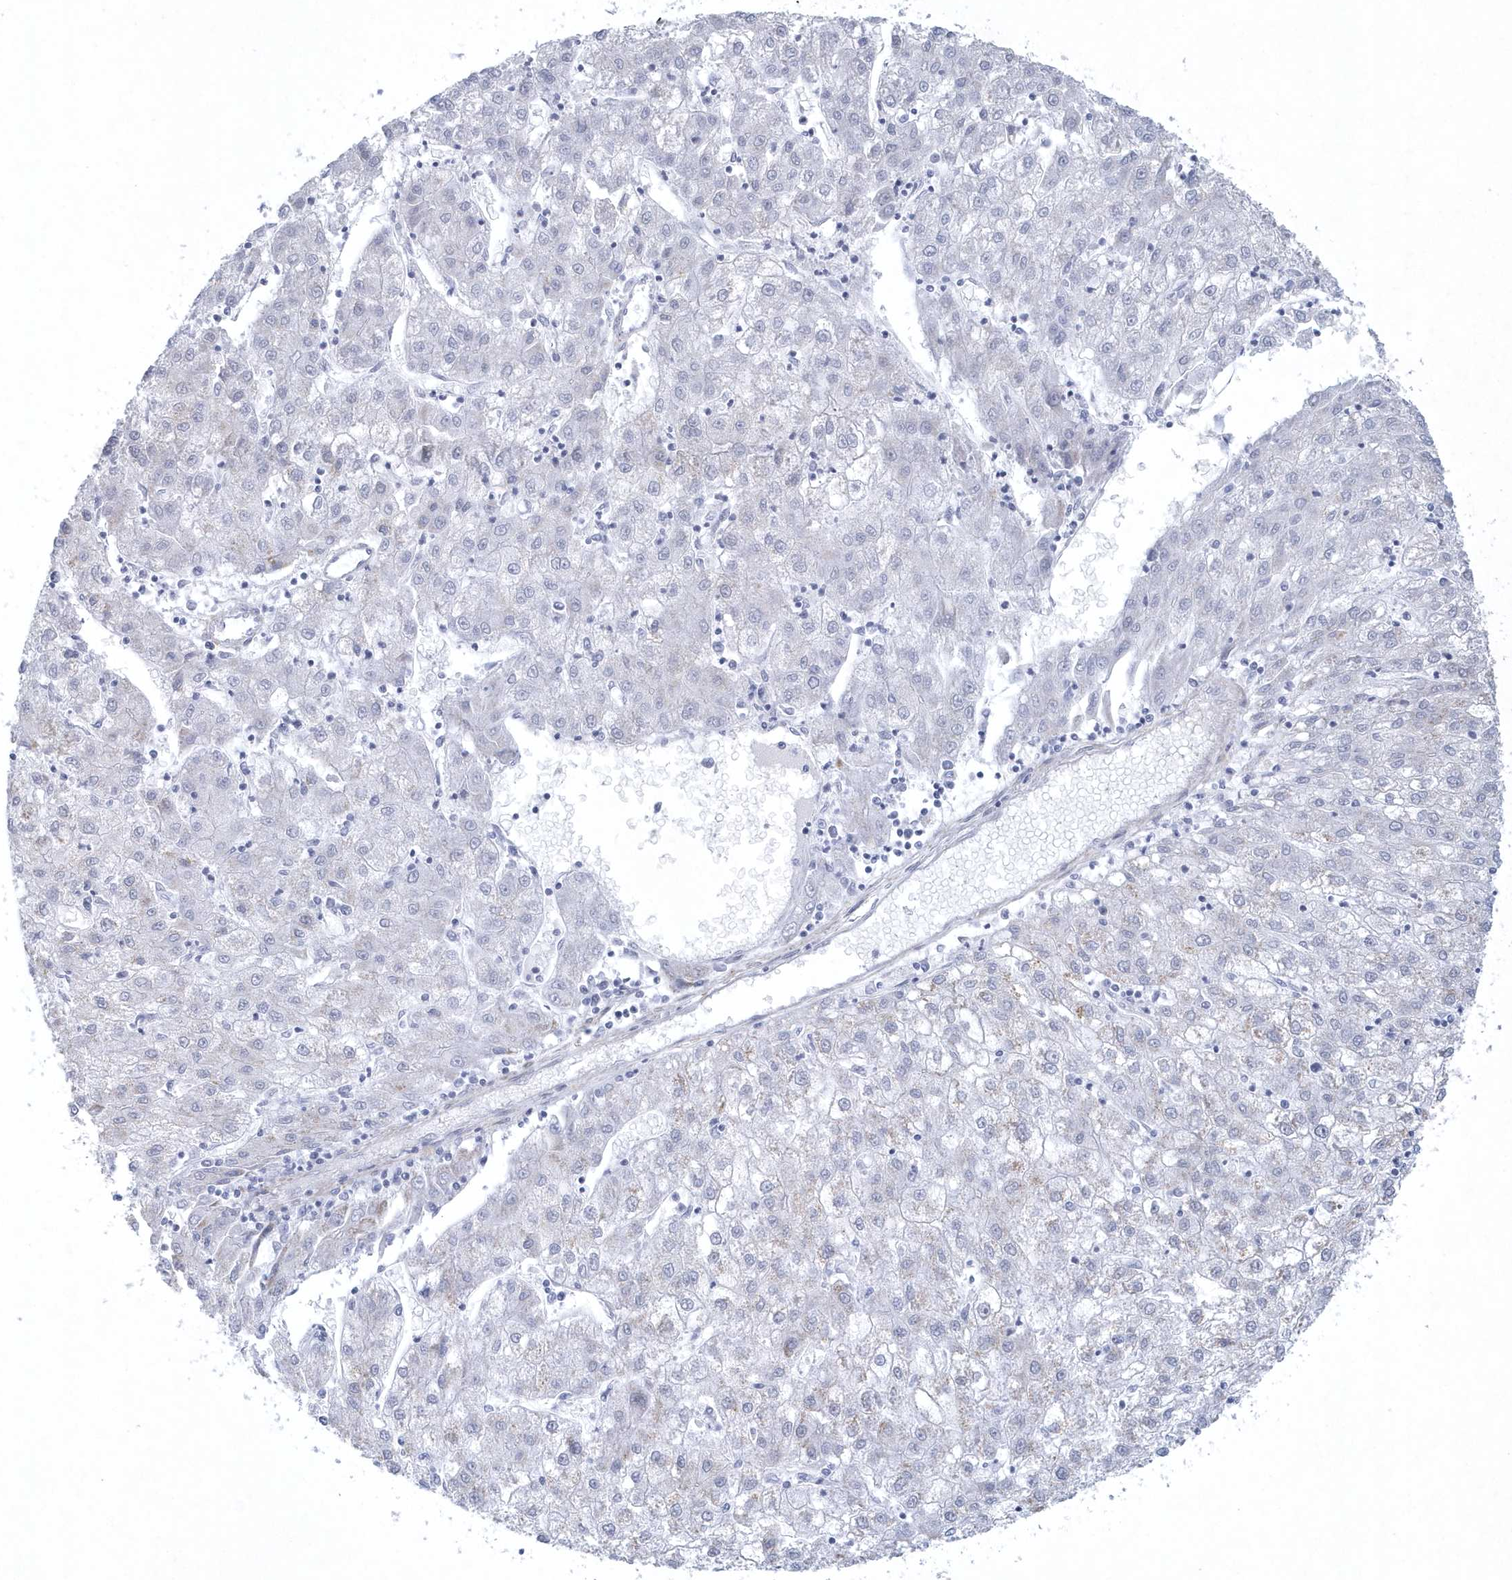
{"staining": {"intensity": "negative", "quantity": "none", "location": "none"}, "tissue": "liver cancer", "cell_type": "Tumor cells", "image_type": "cancer", "snomed": [{"axis": "morphology", "description": "Carcinoma, Hepatocellular, NOS"}, {"axis": "topography", "description": "Liver"}], "caption": "Tumor cells are negative for protein expression in human hepatocellular carcinoma (liver).", "gene": "DCLRE1A", "patient": {"sex": "male", "age": 72}}